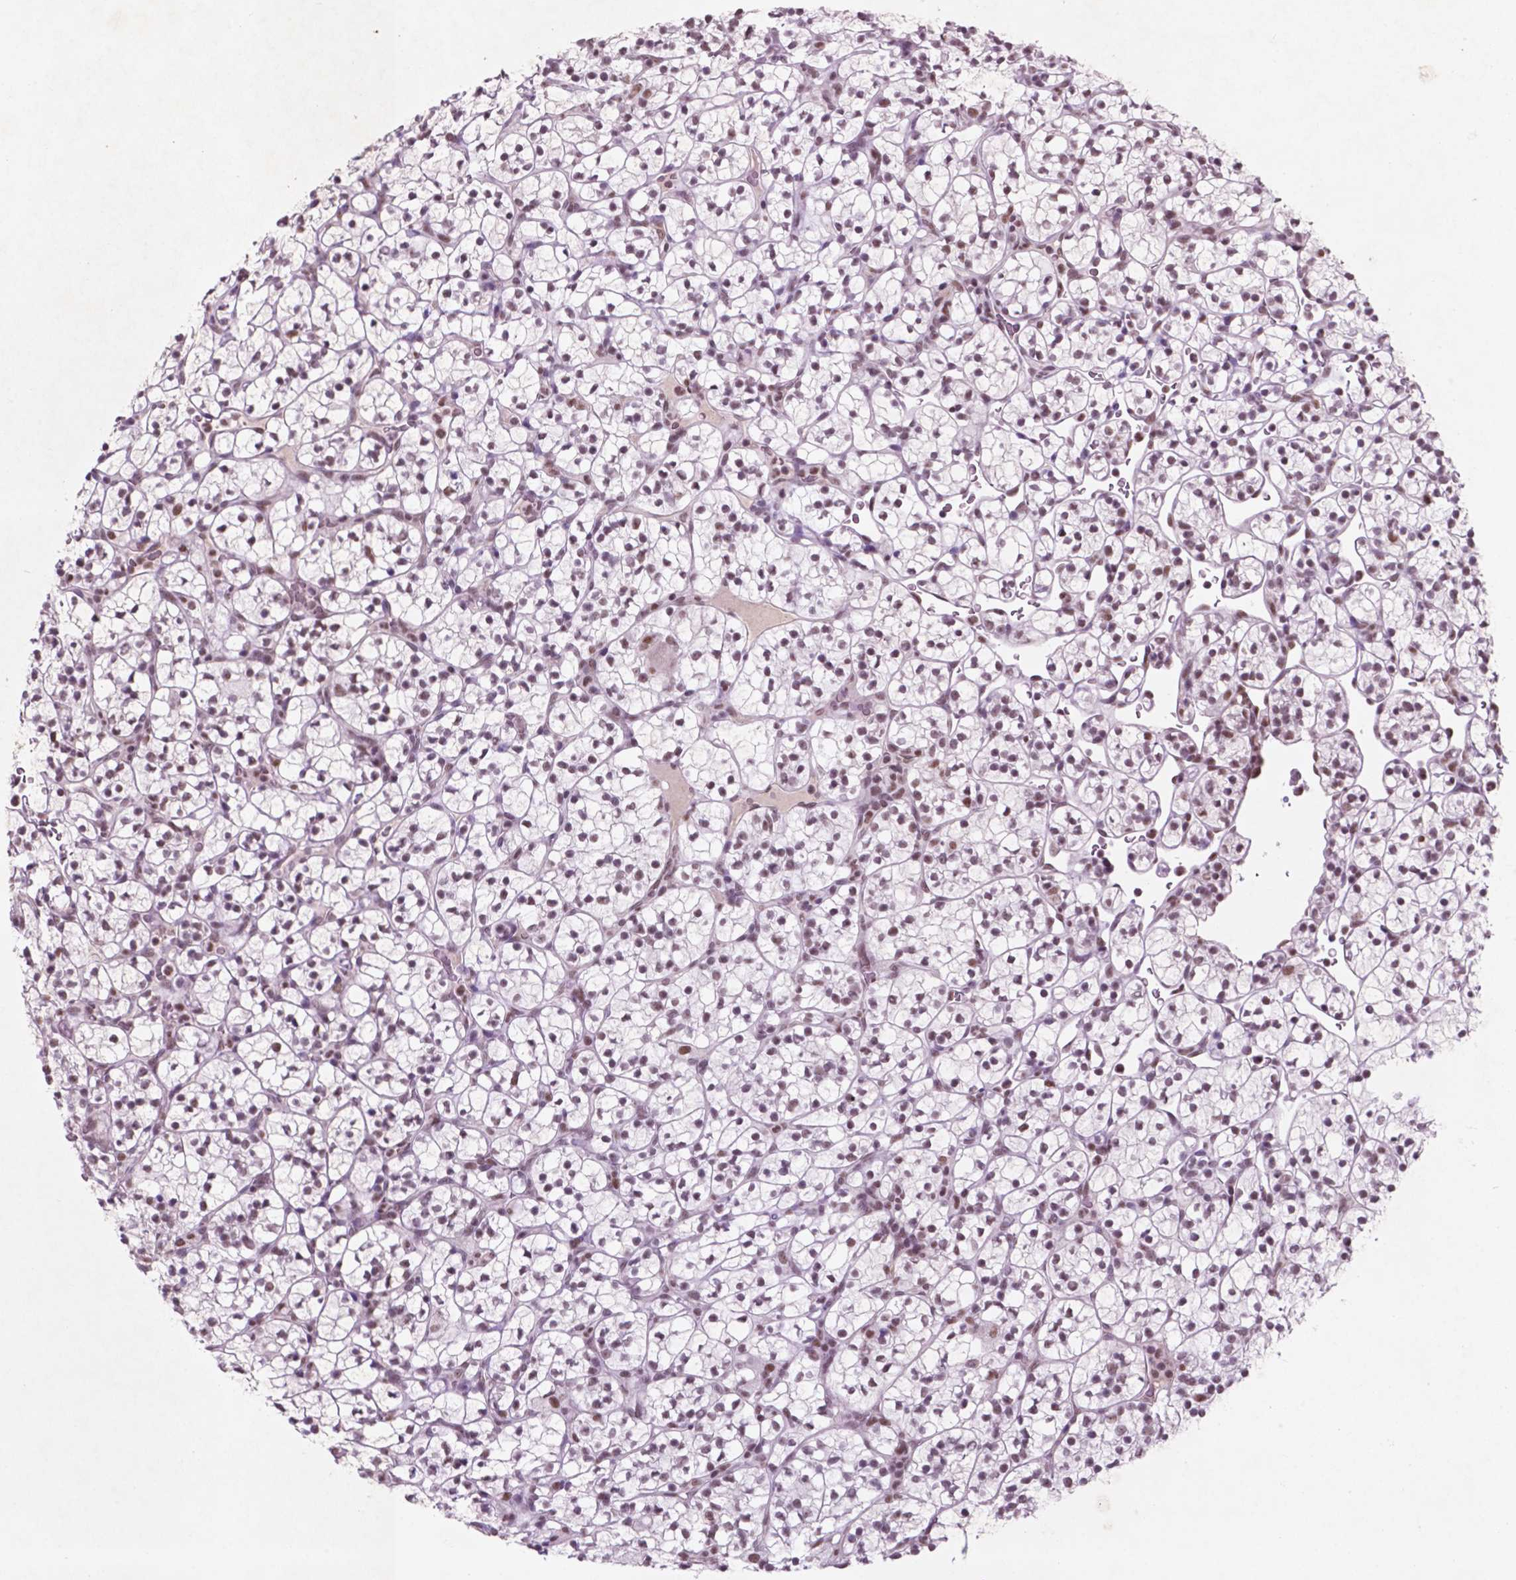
{"staining": {"intensity": "moderate", "quantity": ">75%", "location": "nuclear"}, "tissue": "renal cancer", "cell_type": "Tumor cells", "image_type": "cancer", "snomed": [{"axis": "morphology", "description": "Adenocarcinoma, NOS"}, {"axis": "topography", "description": "Kidney"}], "caption": "Immunohistochemical staining of renal cancer (adenocarcinoma) exhibits moderate nuclear protein staining in about >75% of tumor cells.", "gene": "CTR9", "patient": {"sex": "female", "age": 89}}